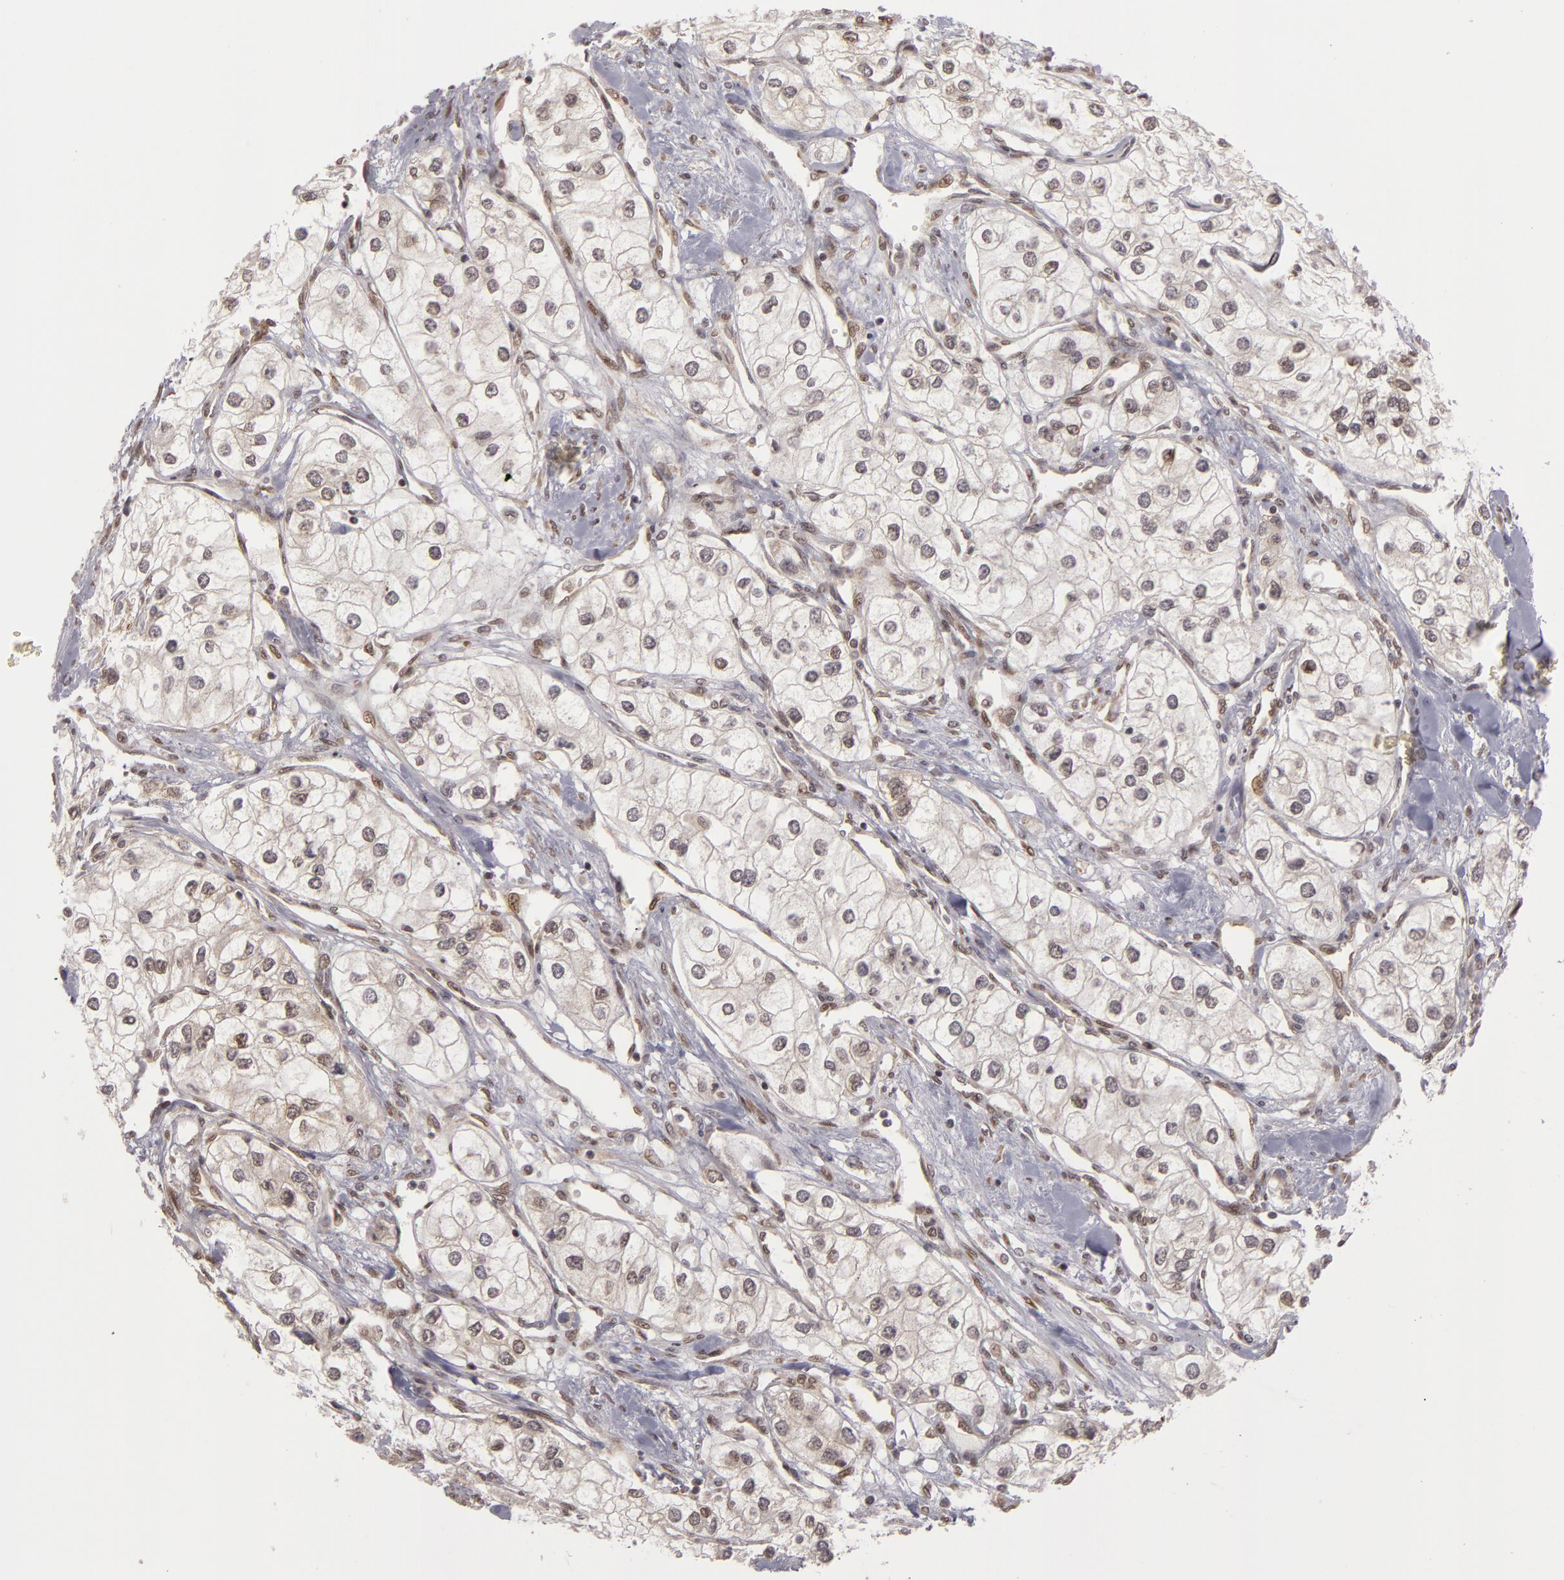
{"staining": {"intensity": "weak", "quantity": "25%-75%", "location": "cytoplasmic/membranous,nuclear"}, "tissue": "renal cancer", "cell_type": "Tumor cells", "image_type": "cancer", "snomed": [{"axis": "morphology", "description": "Adenocarcinoma, NOS"}, {"axis": "topography", "description": "Kidney"}], "caption": "An immunohistochemistry (IHC) photomicrograph of tumor tissue is shown. Protein staining in brown labels weak cytoplasmic/membranous and nuclear positivity in renal adenocarcinoma within tumor cells. The protein of interest is shown in brown color, while the nuclei are stained blue.", "gene": "ZNF133", "patient": {"sex": "male", "age": 57}}